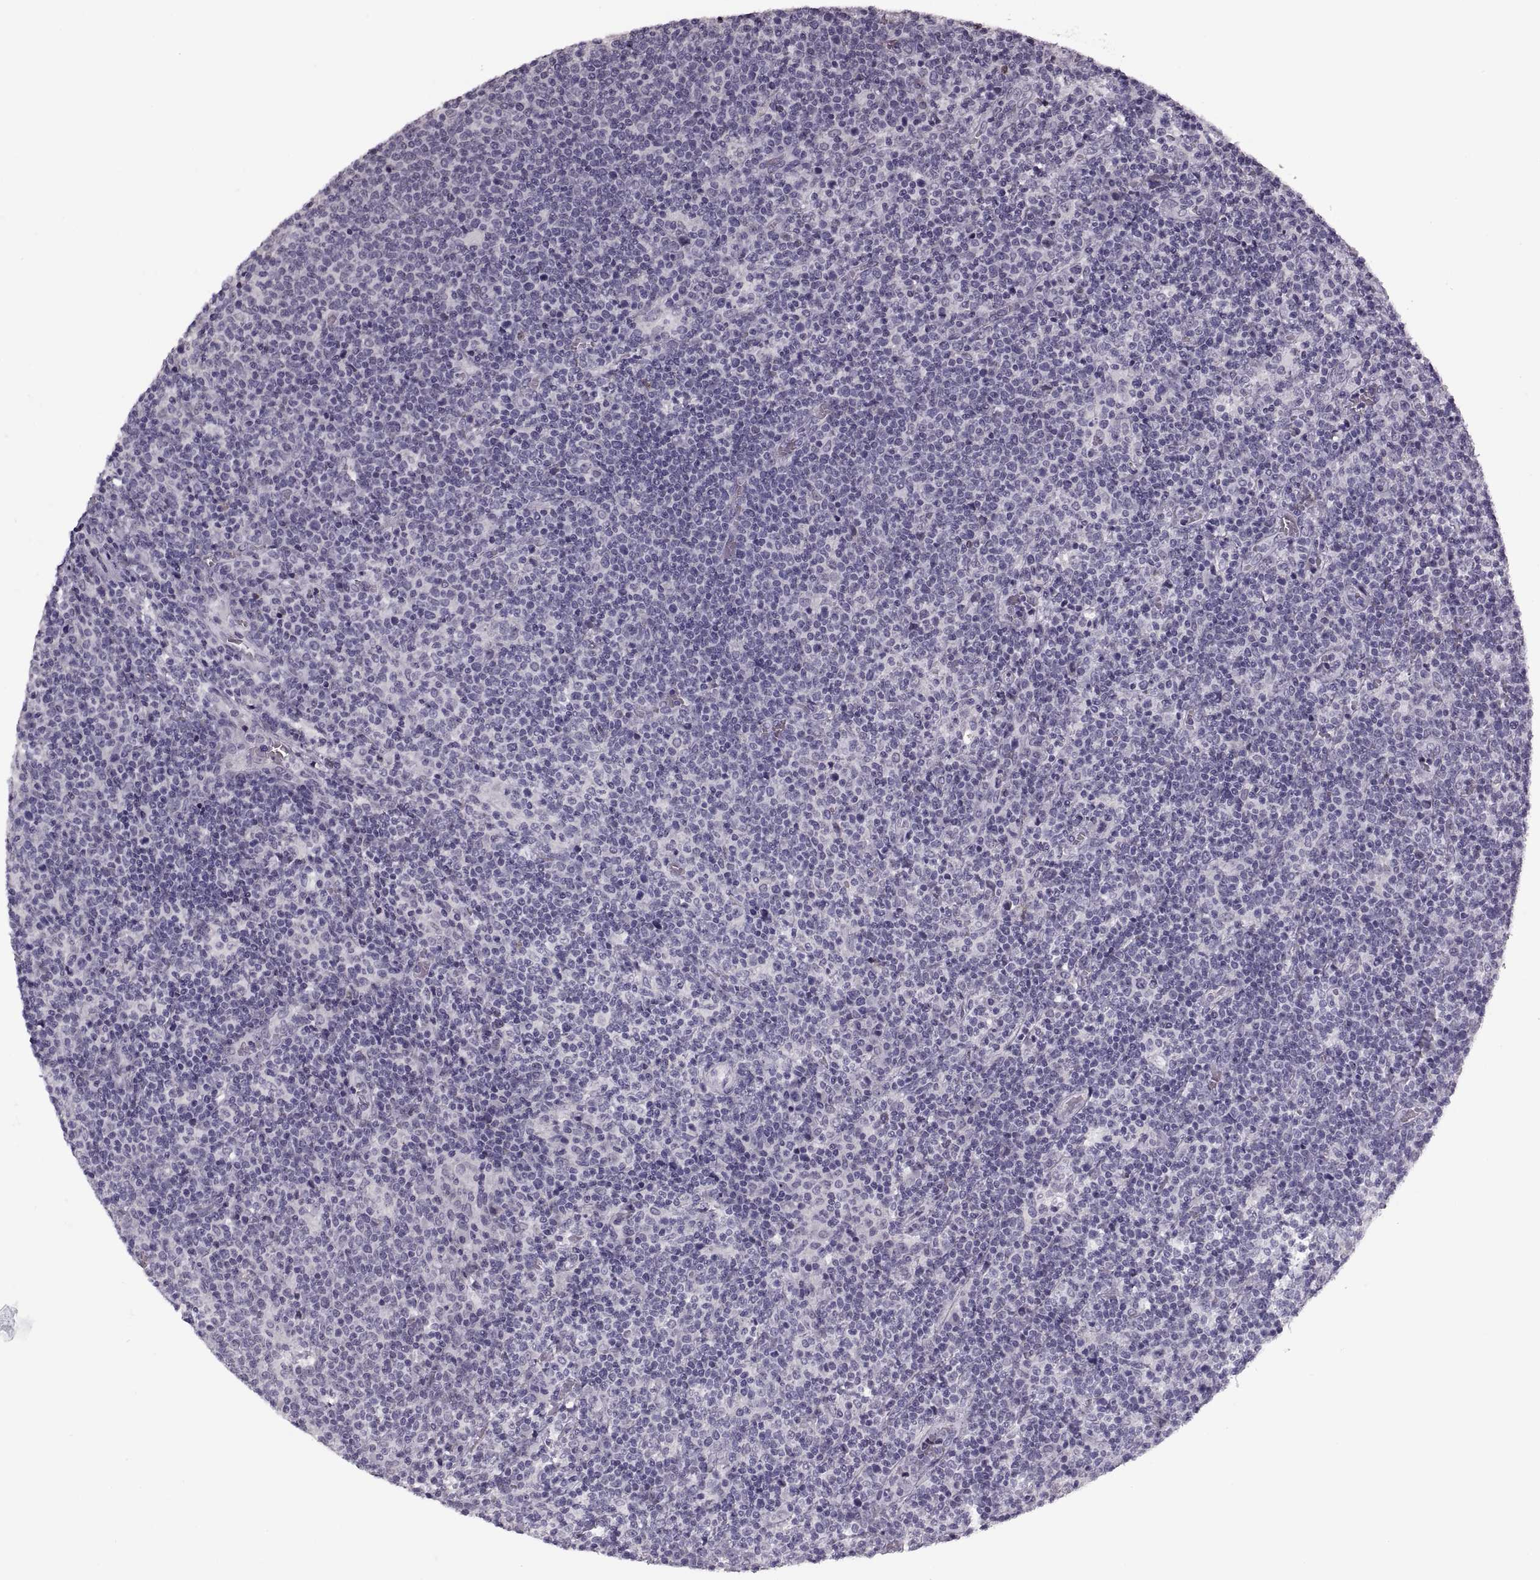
{"staining": {"intensity": "negative", "quantity": "none", "location": "none"}, "tissue": "lymphoma", "cell_type": "Tumor cells", "image_type": "cancer", "snomed": [{"axis": "morphology", "description": "Malignant lymphoma, non-Hodgkin's type, High grade"}, {"axis": "topography", "description": "Lymph node"}], "caption": "The histopathology image reveals no significant positivity in tumor cells of high-grade malignant lymphoma, non-Hodgkin's type.", "gene": "PAGE5", "patient": {"sex": "male", "age": 61}}